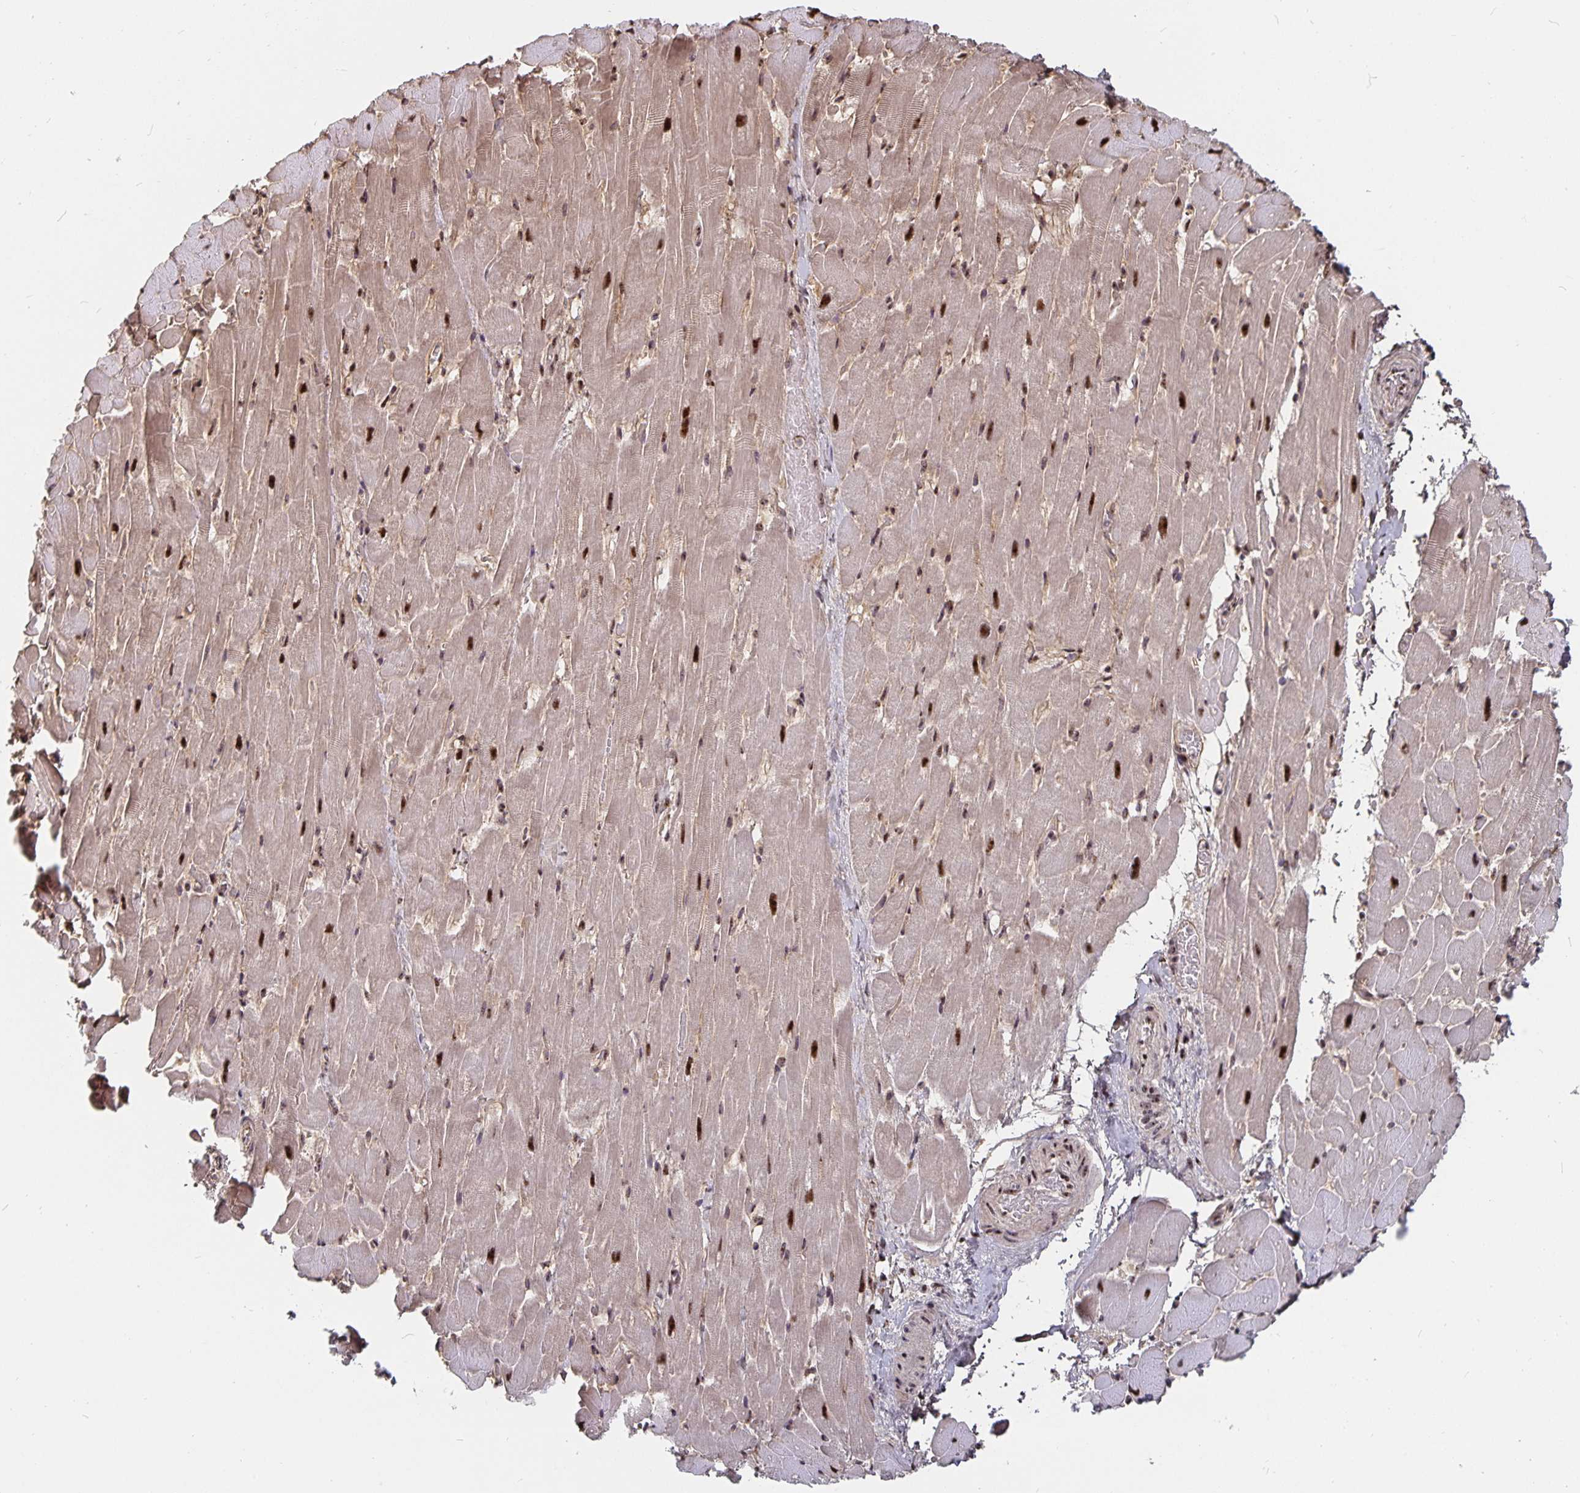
{"staining": {"intensity": "strong", "quantity": ">75%", "location": "nuclear"}, "tissue": "heart muscle", "cell_type": "Cardiomyocytes", "image_type": "normal", "snomed": [{"axis": "morphology", "description": "Normal tissue, NOS"}, {"axis": "topography", "description": "Heart"}], "caption": "Heart muscle stained with IHC displays strong nuclear positivity in about >75% of cardiomyocytes.", "gene": "LAS1L", "patient": {"sex": "male", "age": 37}}